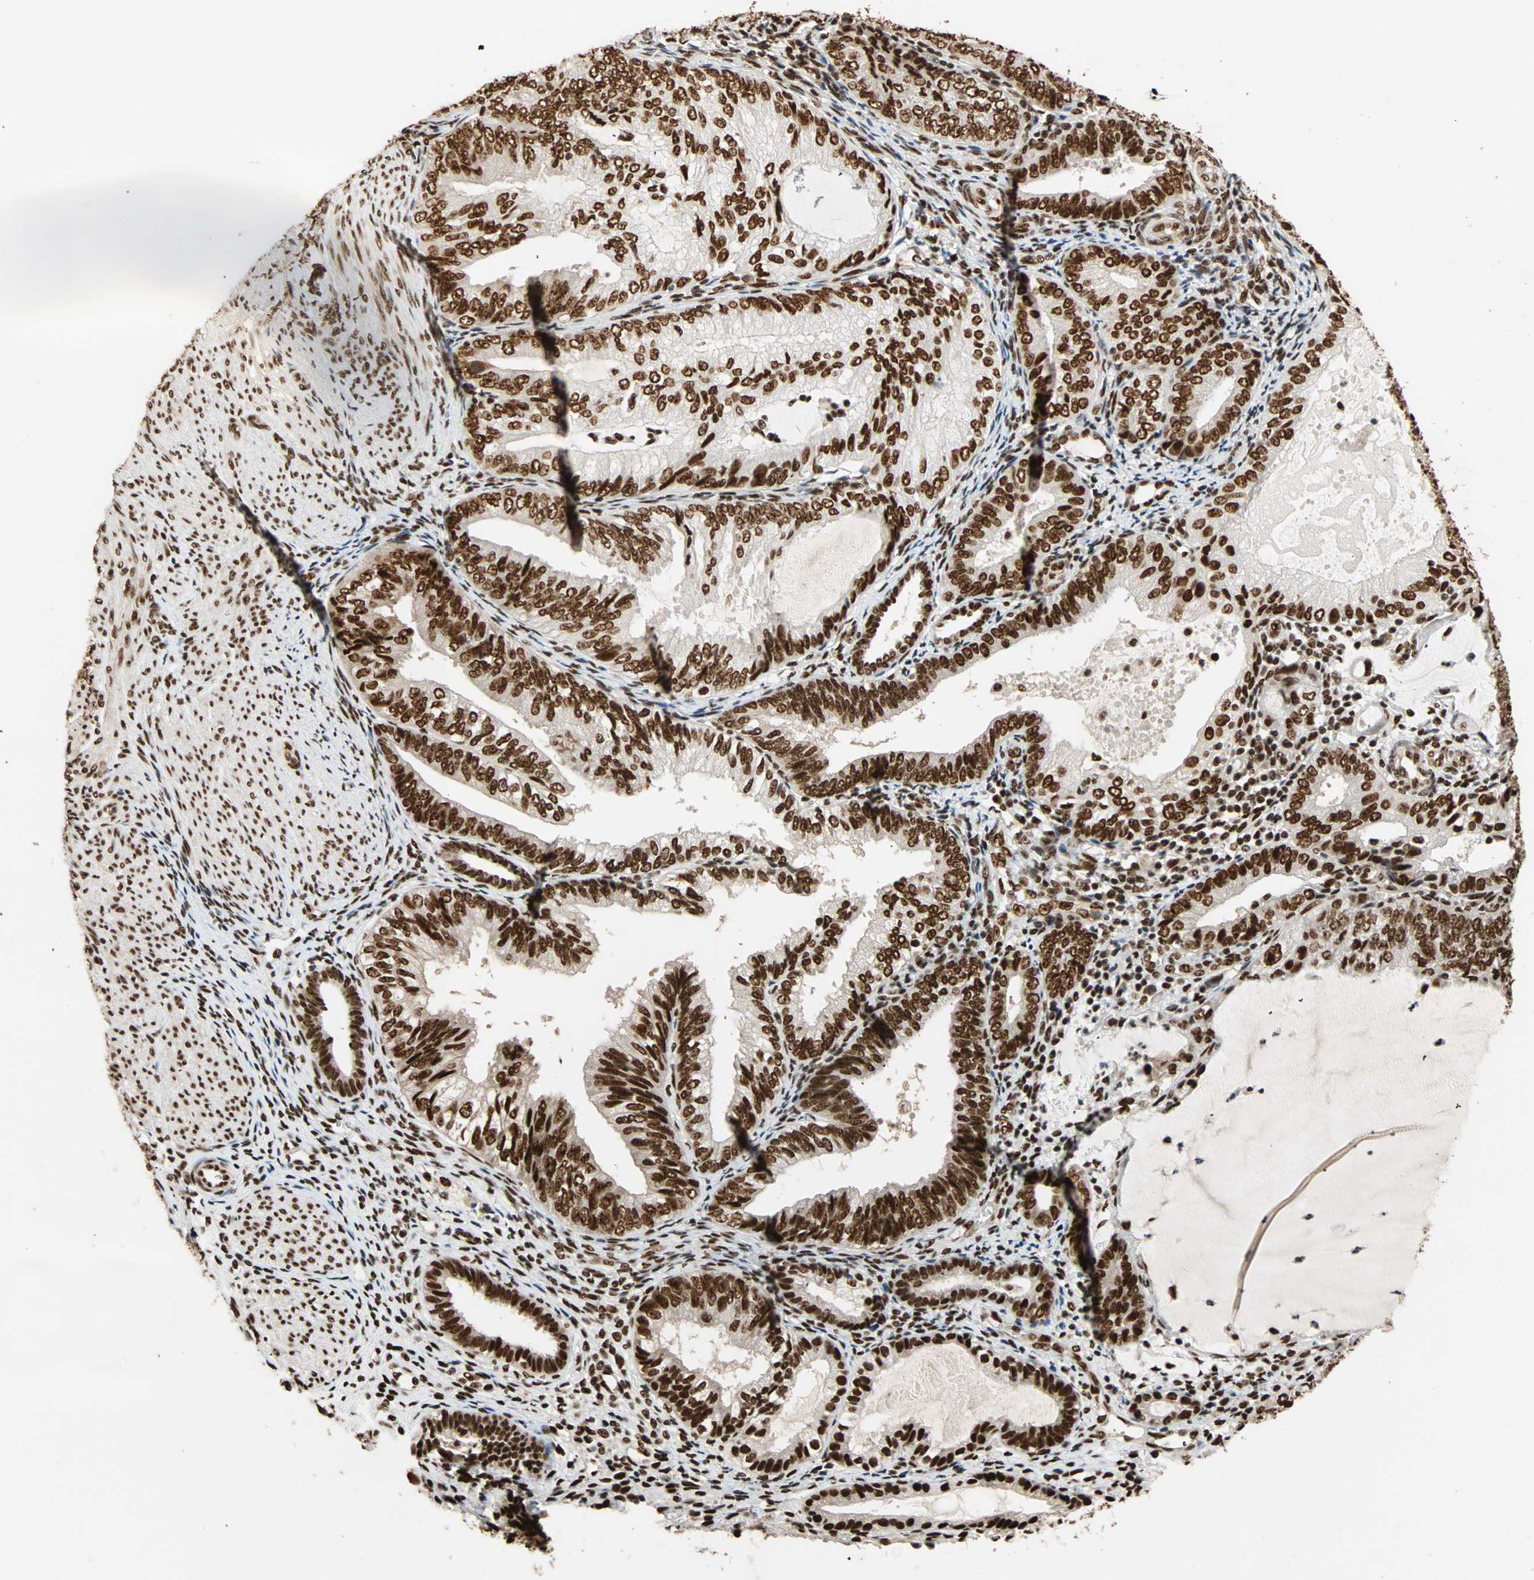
{"staining": {"intensity": "strong", "quantity": ">75%", "location": "nuclear"}, "tissue": "endometrial cancer", "cell_type": "Tumor cells", "image_type": "cancer", "snomed": [{"axis": "morphology", "description": "Adenocarcinoma, NOS"}, {"axis": "topography", "description": "Endometrium"}], "caption": "Immunohistochemical staining of human endometrial cancer (adenocarcinoma) shows high levels of strong nuclear protein staining in approximately >75% of tumor cells.", "gene": "ILF2", "patient": {"sex": "female", "age": 81}}